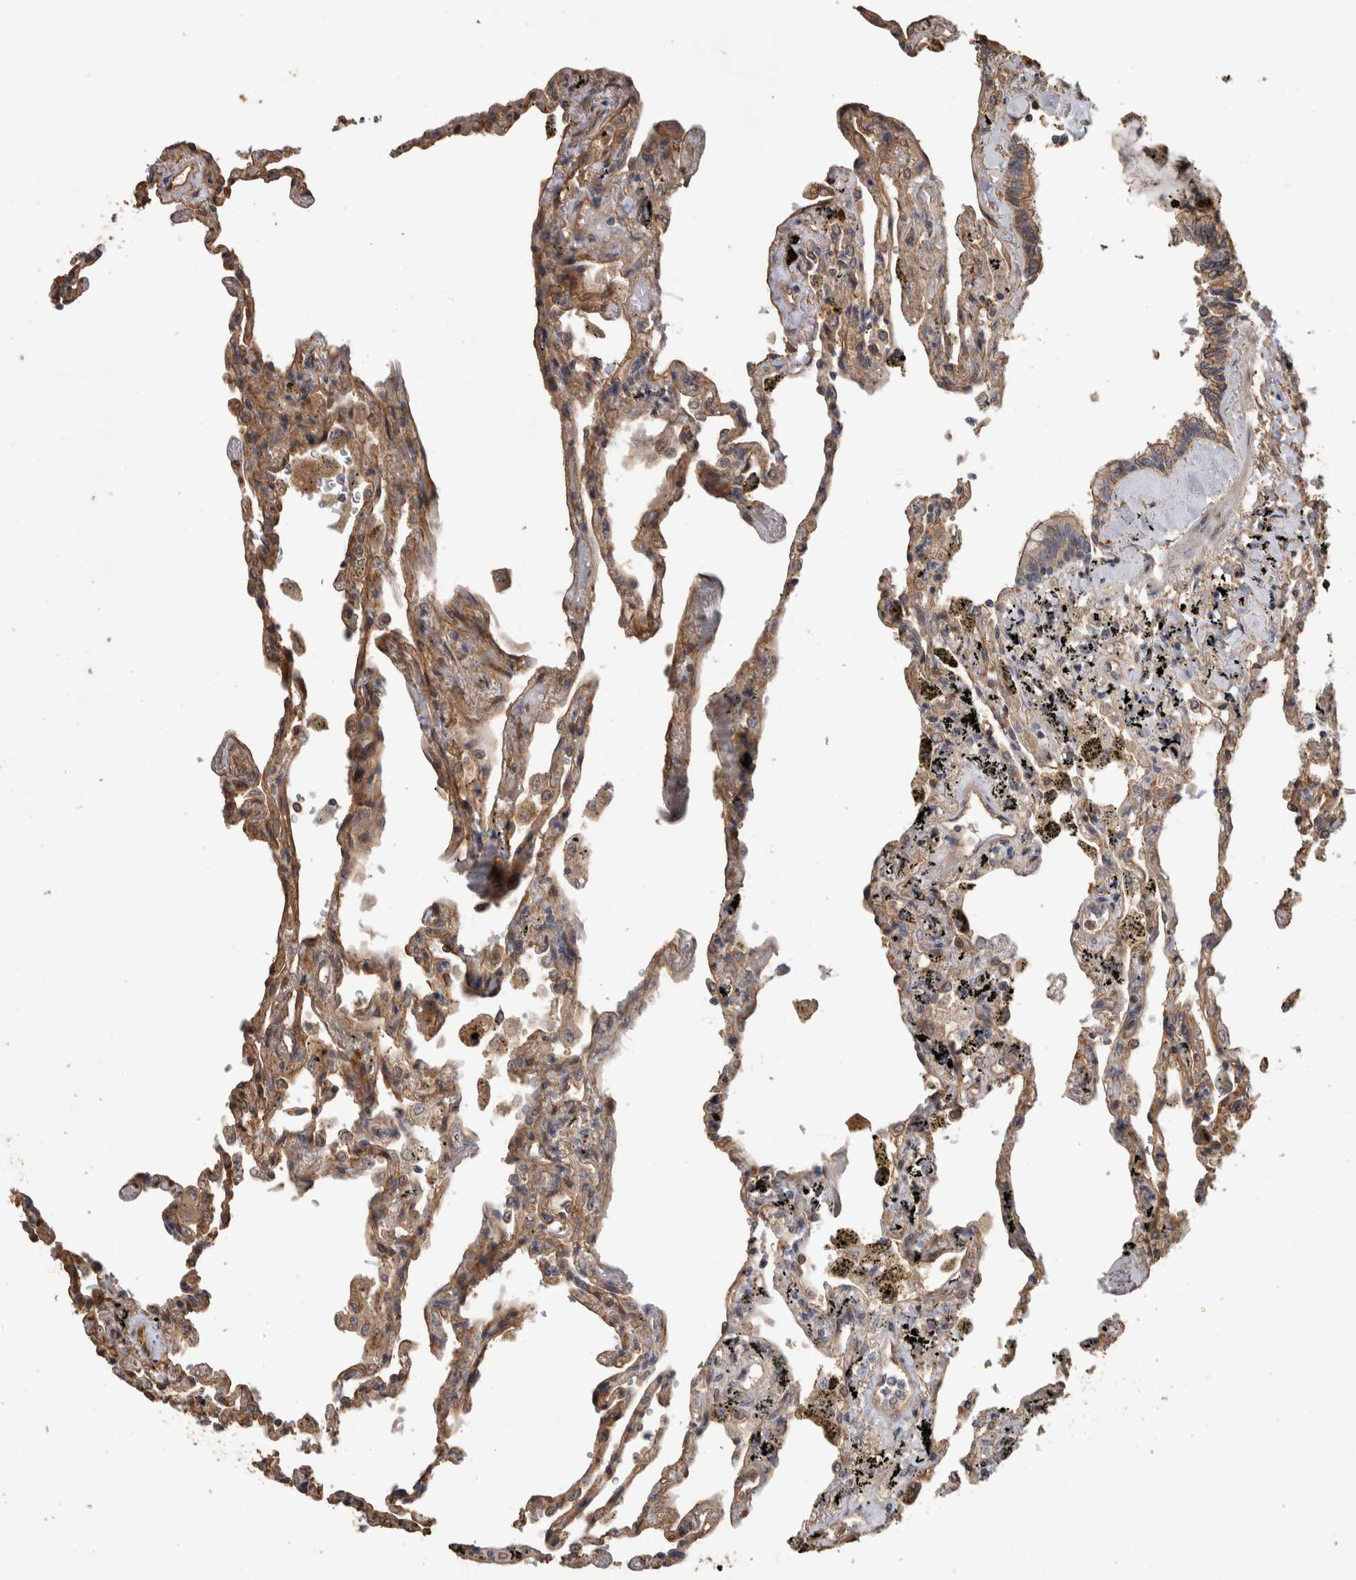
{"staining": {"intensity": "weak", "quantity": "25%-75%", "location": "cytoplasmic/membranous"}, "tissue": "lung", "cell_type": "Alveolar cells", "image_type": "normal", "snomed": [{"axis": "morphology", "description": "Normal tissue, NOS"}, {"axis": "topography", "description": "Lung"}], "caption": "Immunohistochemical staining of benign lung displays low levels of weak cytoplasmic/membranous staining in about 25%-75% of alveolar cells.", "gene": "RHPN1", "patient": {"sex": "male", "age": 59}}